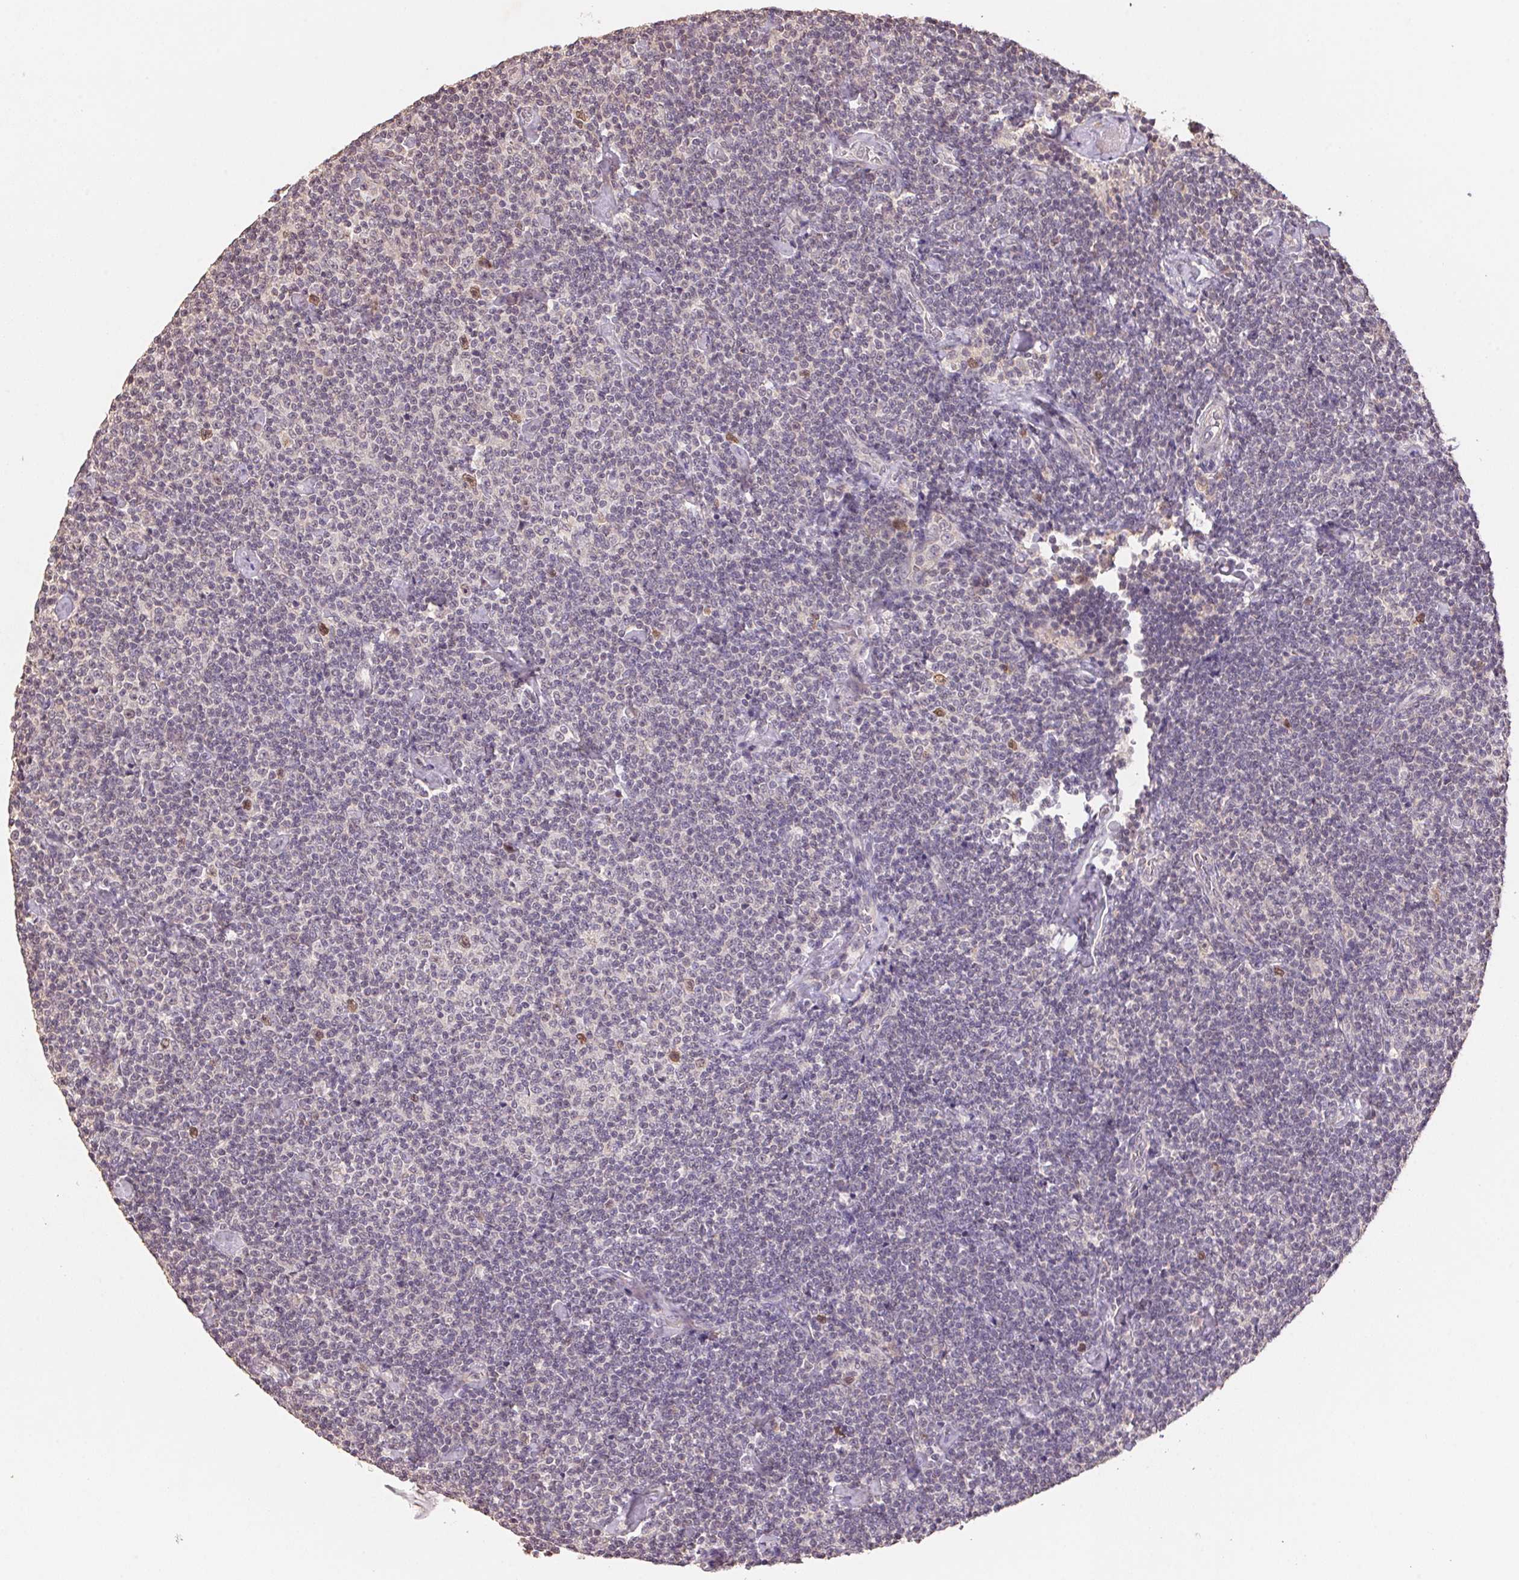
{"staining": {"intensity": "negative", "quantity": "none", "location": "none"}, "tissue": "lymphoma", "cell_type": "Tumor cells", "image_type": "cancer", "snomed": [{"axis": "morphology", "description": "Malignant lymphoma, non-Hodgkin's type, Low grade"}, {"axis": "topography", "description": "Lymph node"}], "caption": "An image of low-grade malignant lymphoma, non-Hodgkin's type stained for a protein displays no brown staining in tumor cells.", "gene": "CENPF", "patient": {"sex": "male", "age": 81}}